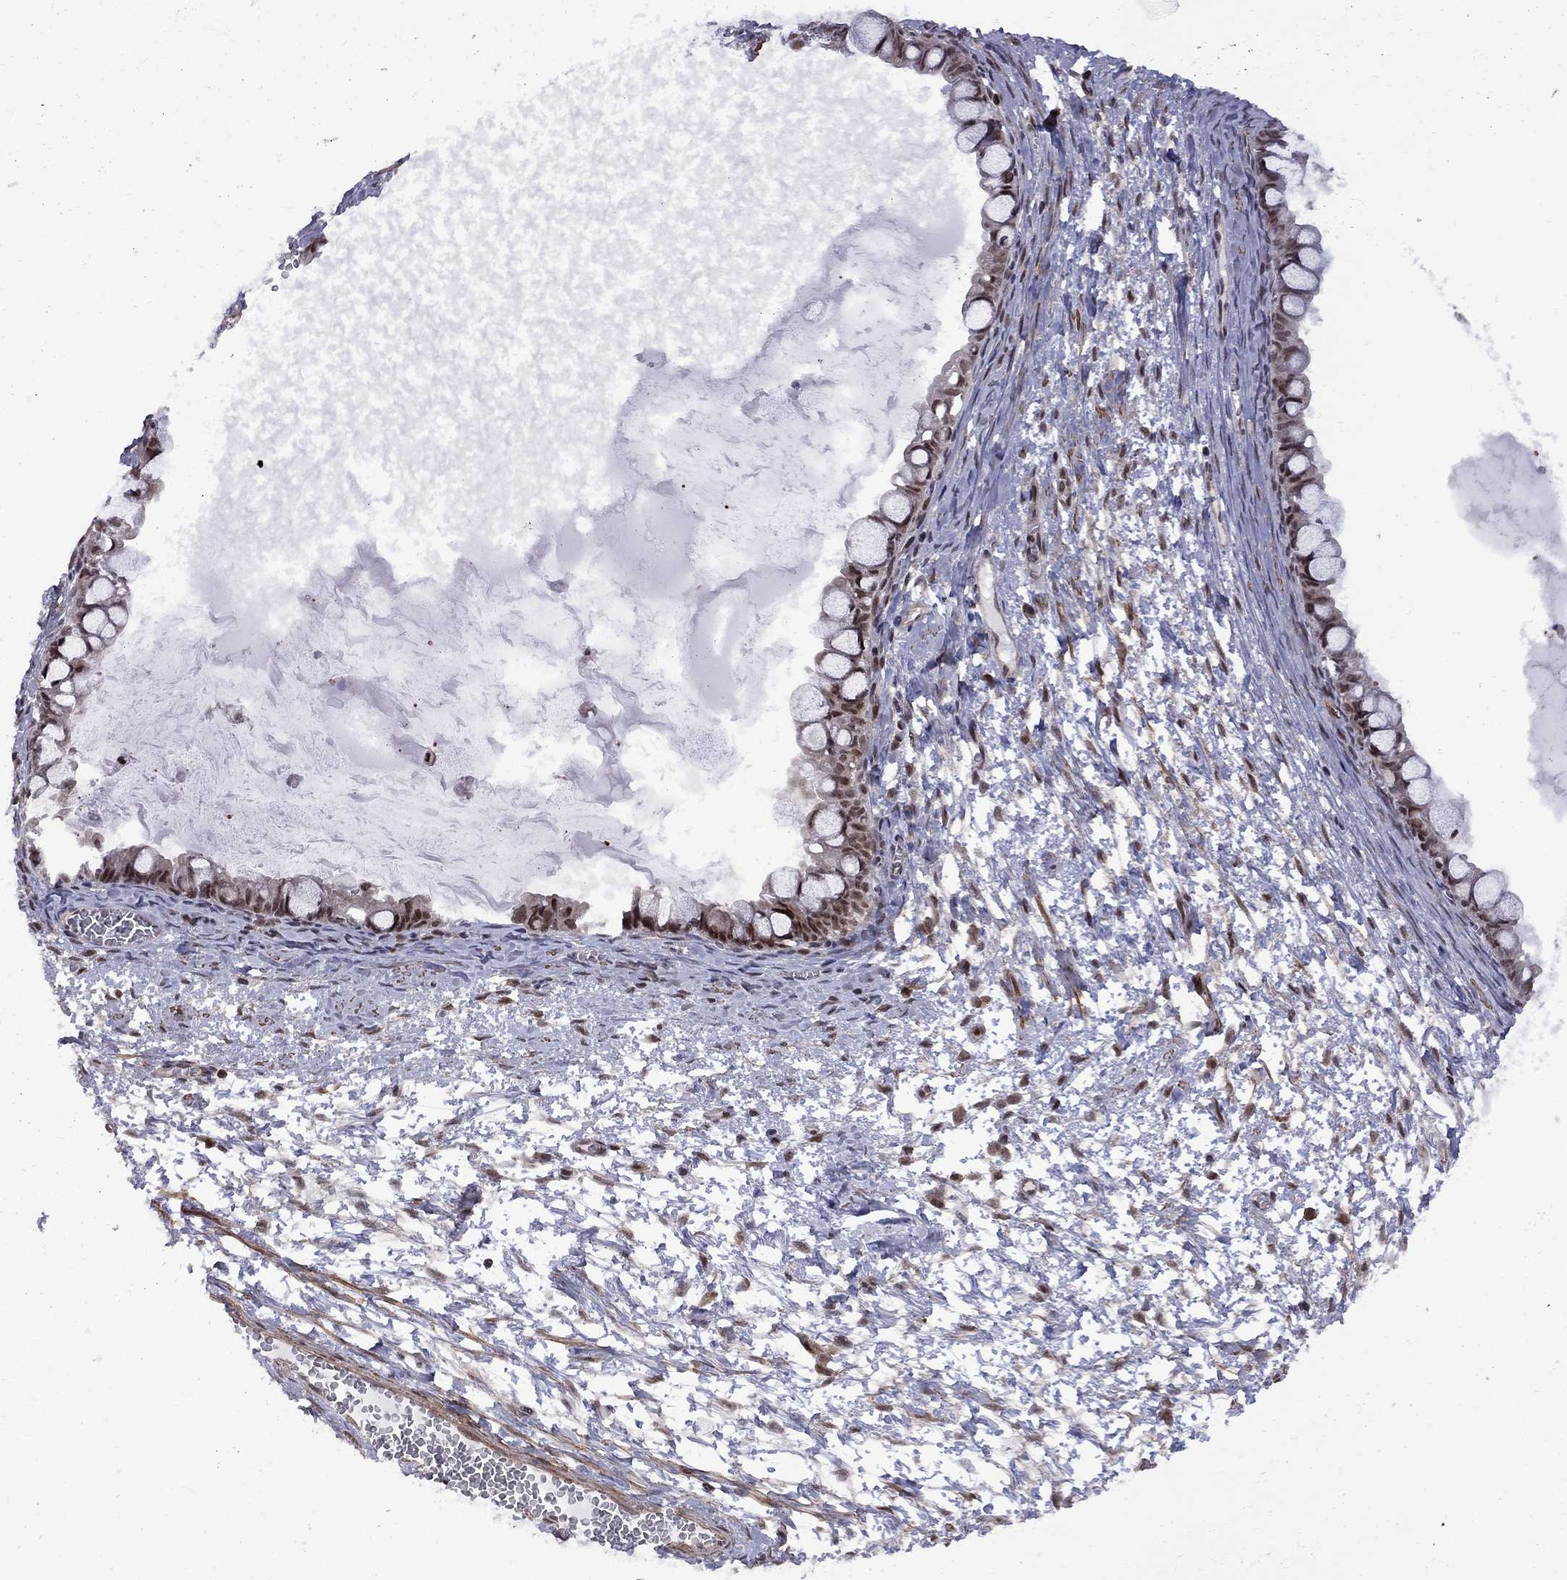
{"staining": {"intensity": "strong", "quantity": "<25%", "location": "nuclear"}, "tissue": "ovarian cancer", "cell_type": "Tumor cells", "image_type": "cancer", "snomed": [{"axis": "morphology", "description": "Cystadenocarcinoma, mucinous, NOS"}, {"axis": "topography", "description": "Ovary"}], "caption": "There is medium levels of strong nuclear positivity in tumor cells of ovarian mucinous cystadenocarcinoma, as demonstrated by immunohistochemical staining (brown color).", "gene": "BRF1", "patient": {"sex": "female", "age": 63}}